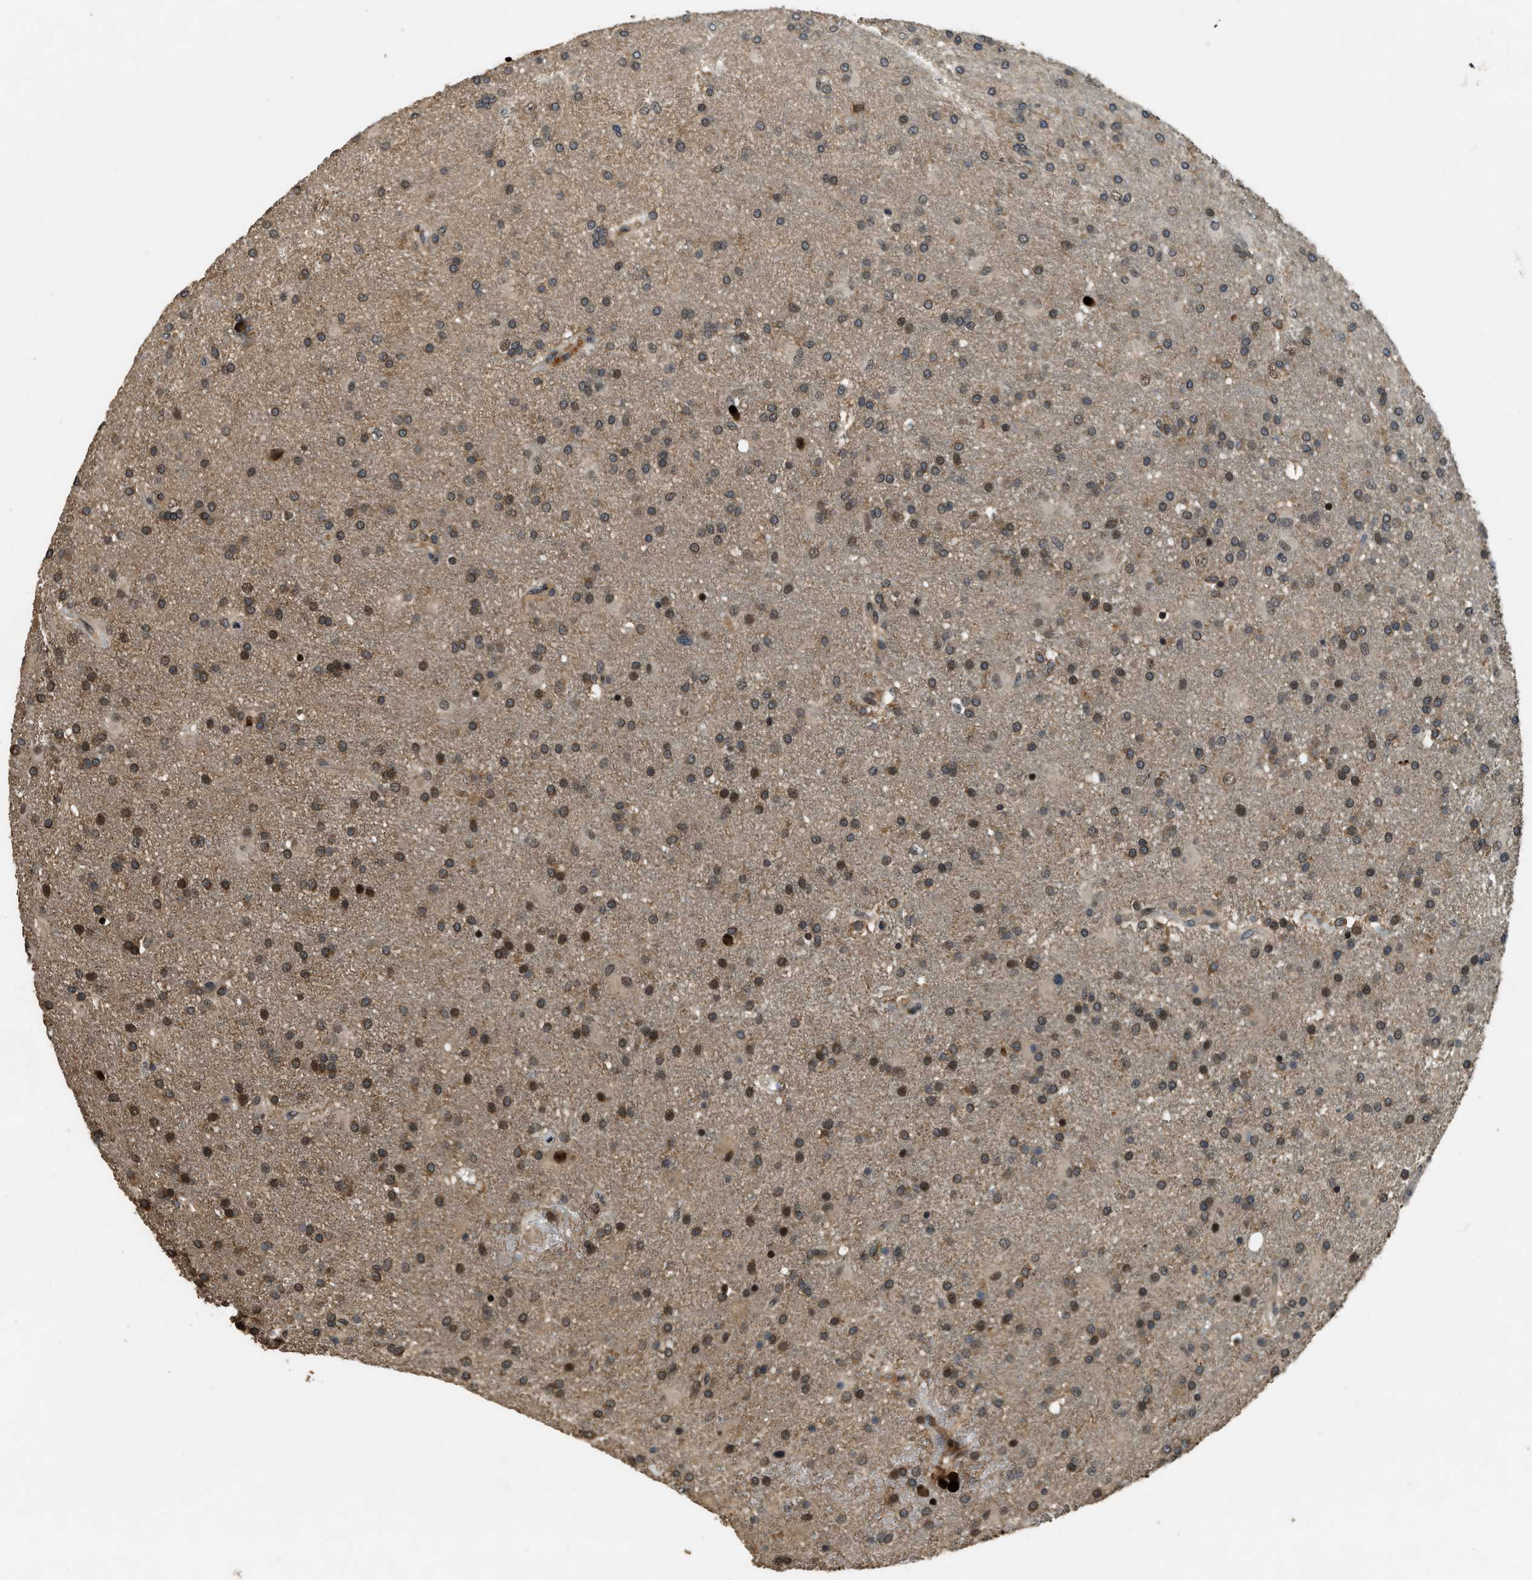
{"staining": {"intensity": "moderate", "quantity": ">75%", "location": "cytoplasmic/membranous,nuclear"}, "tissue": "glioma", "cell_type": "Tumor cells", "image_type": "cancer", "snomed": [{"axis": "morphology", "description": "Glioma, malignant, High grade"}, {"axis": "topography", "description": "Brain"}], "caption": "Glioma tissue displays moderate cytoplasmic/membranous and nuclear positivity in approximately >75% of tumor cells, visualized by immunohistochemistry. (IHC, brightfield microscopy, high magnification).", "gene": "RNF141", "patient": {"sex": "male", "age": 72}}